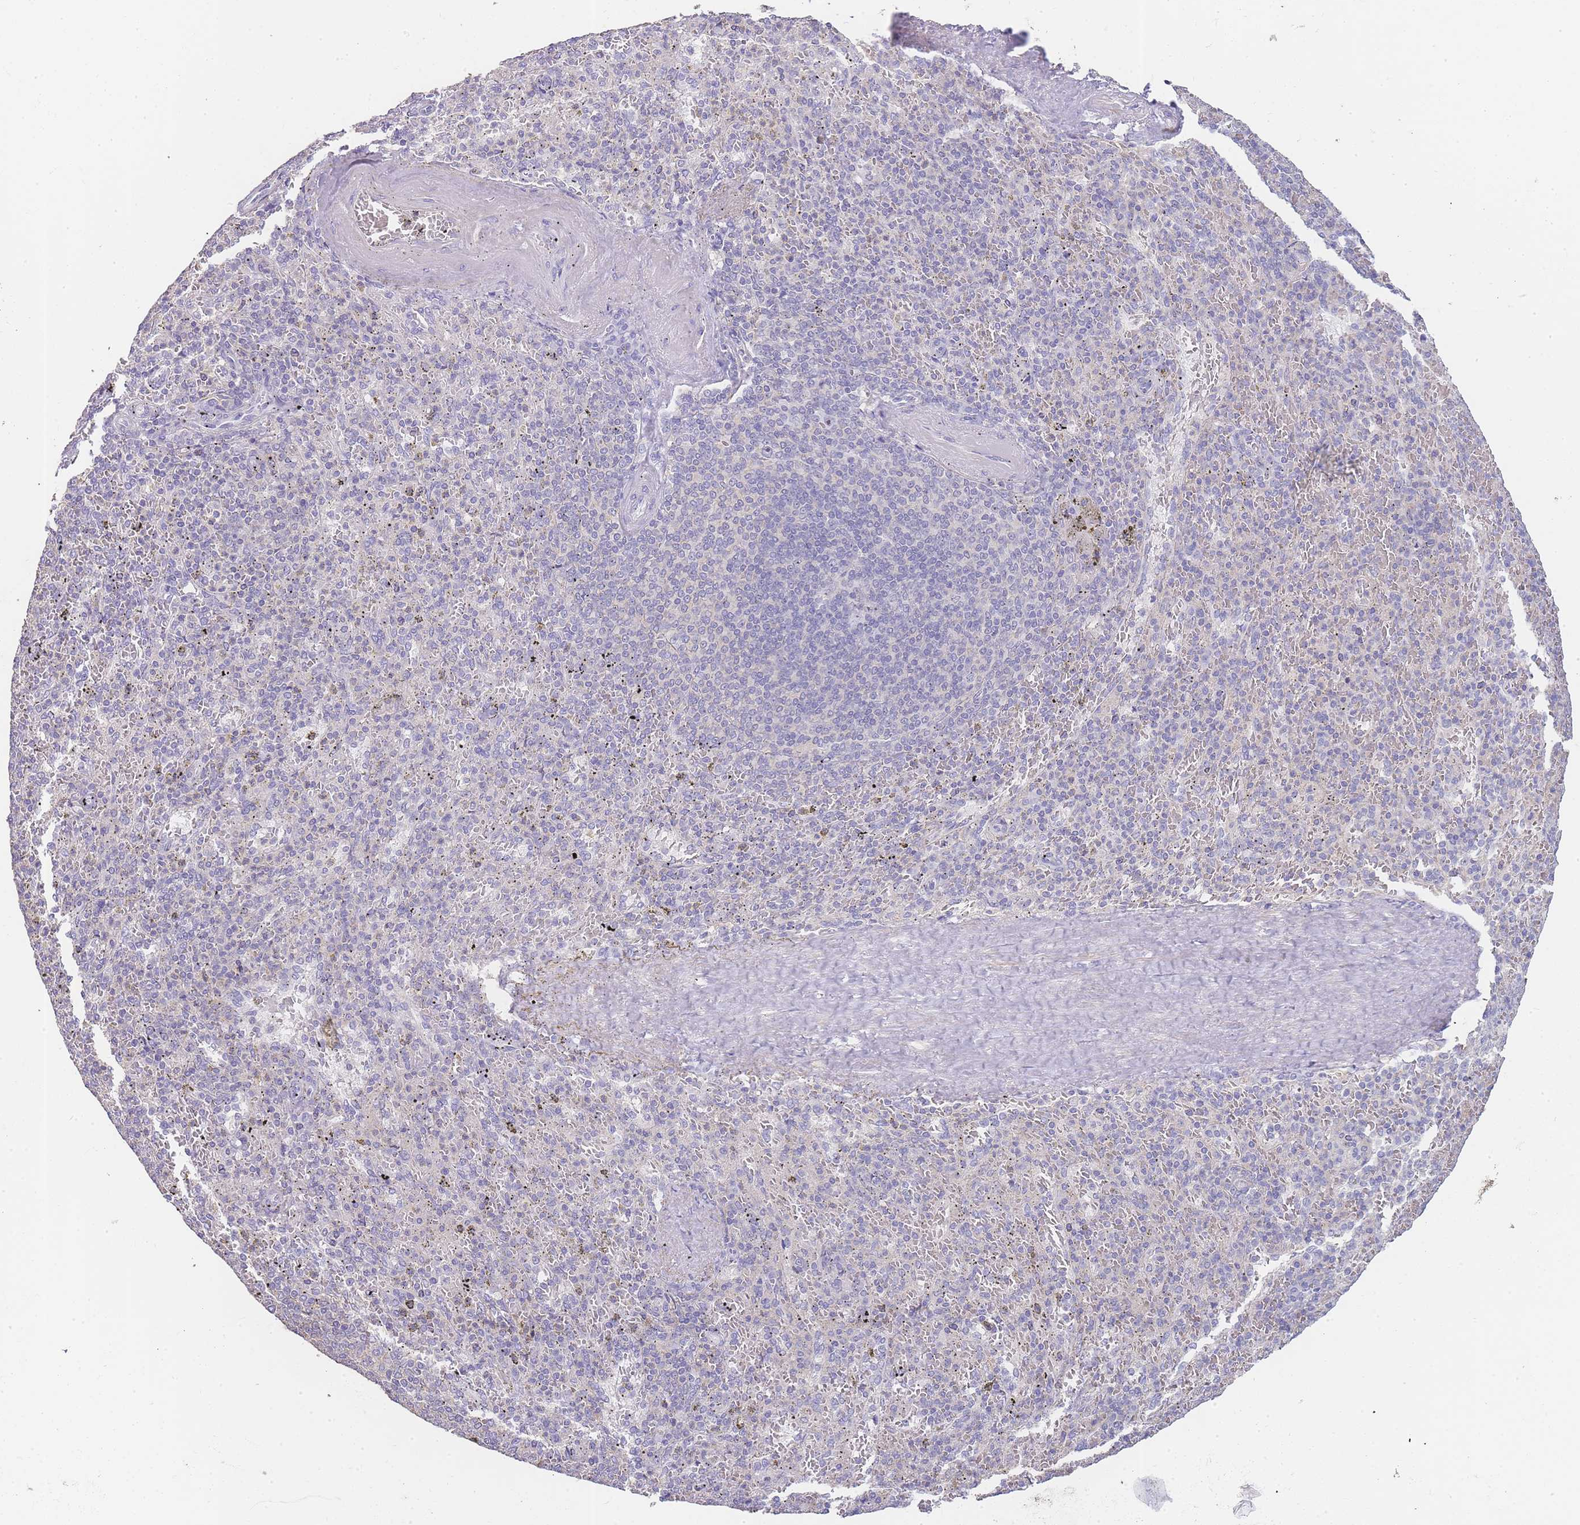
{"staining": {"intensity": "negative", "quantity": "none", "location": "none"}, "tissue": "spleen", "cell_type": "Cells in red pulp", "image_type": "normal", "snomed": [{"axis": "morphology", "description": "Normal tissue, NOS"}, {"axis": "topography", "description": "Spleen"}], "caption": "DAB immunohistochemical staining of unremarkable spleen demonstrates no significant staining in cells in red pulp.", "gene": "NOP14", "patient": {"sex": "male", "age": 82}}